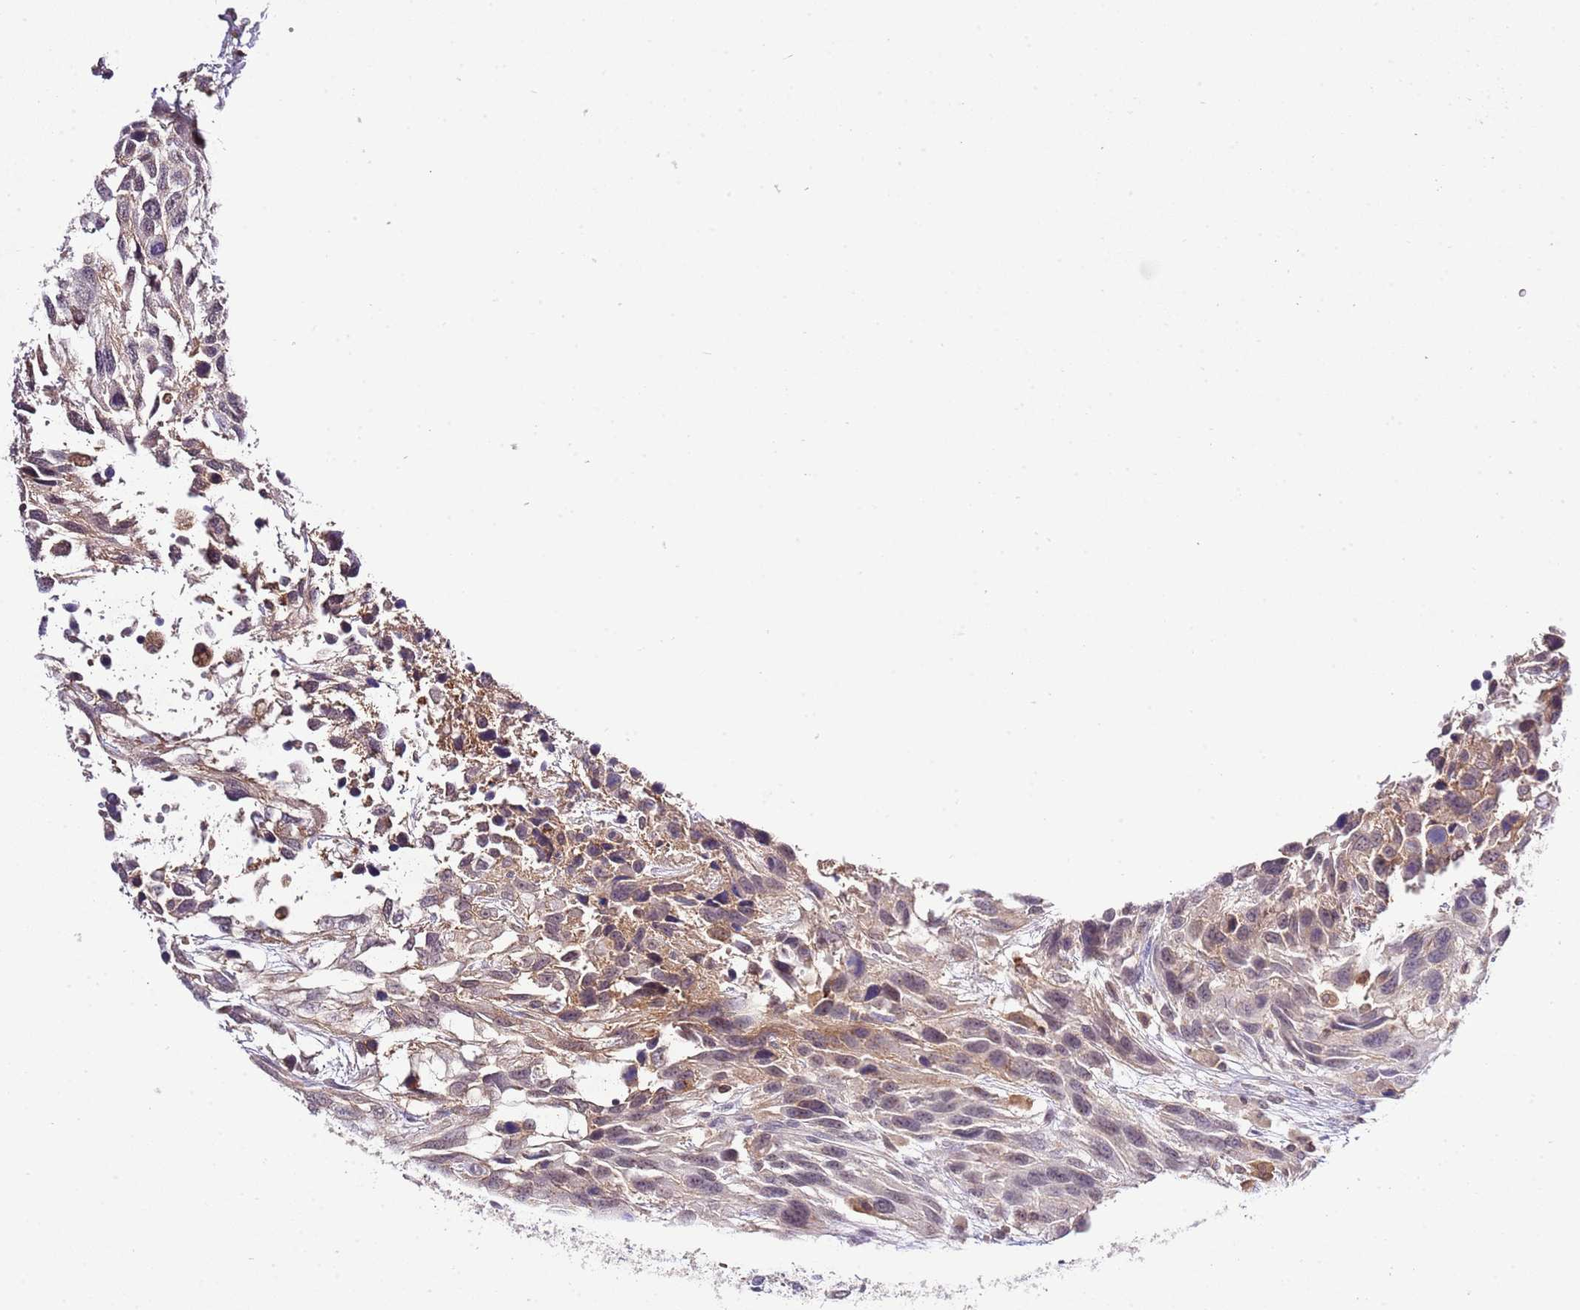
{"staining": {"intensity": "weak", "quantity": ">75%", "location": "cytoplasmic/membranous"}, "tissue": "urothelial cancer", "cell_type": "Tumor cells", "image_type": "cancer", "snomed": [{"axis": "morphology", "description": "Urothelial carcinoma, High grade"}, {"axis": "topography", "description": "Urinary bladder"}], "caption": "A histopathology image of human urothelial cancer stained for a protein exhibits weak cytoplasmic/membranous brown staining in tumor cells.", "gene": "EFHD1", "patient": {"sex": "female", "age": 70}}